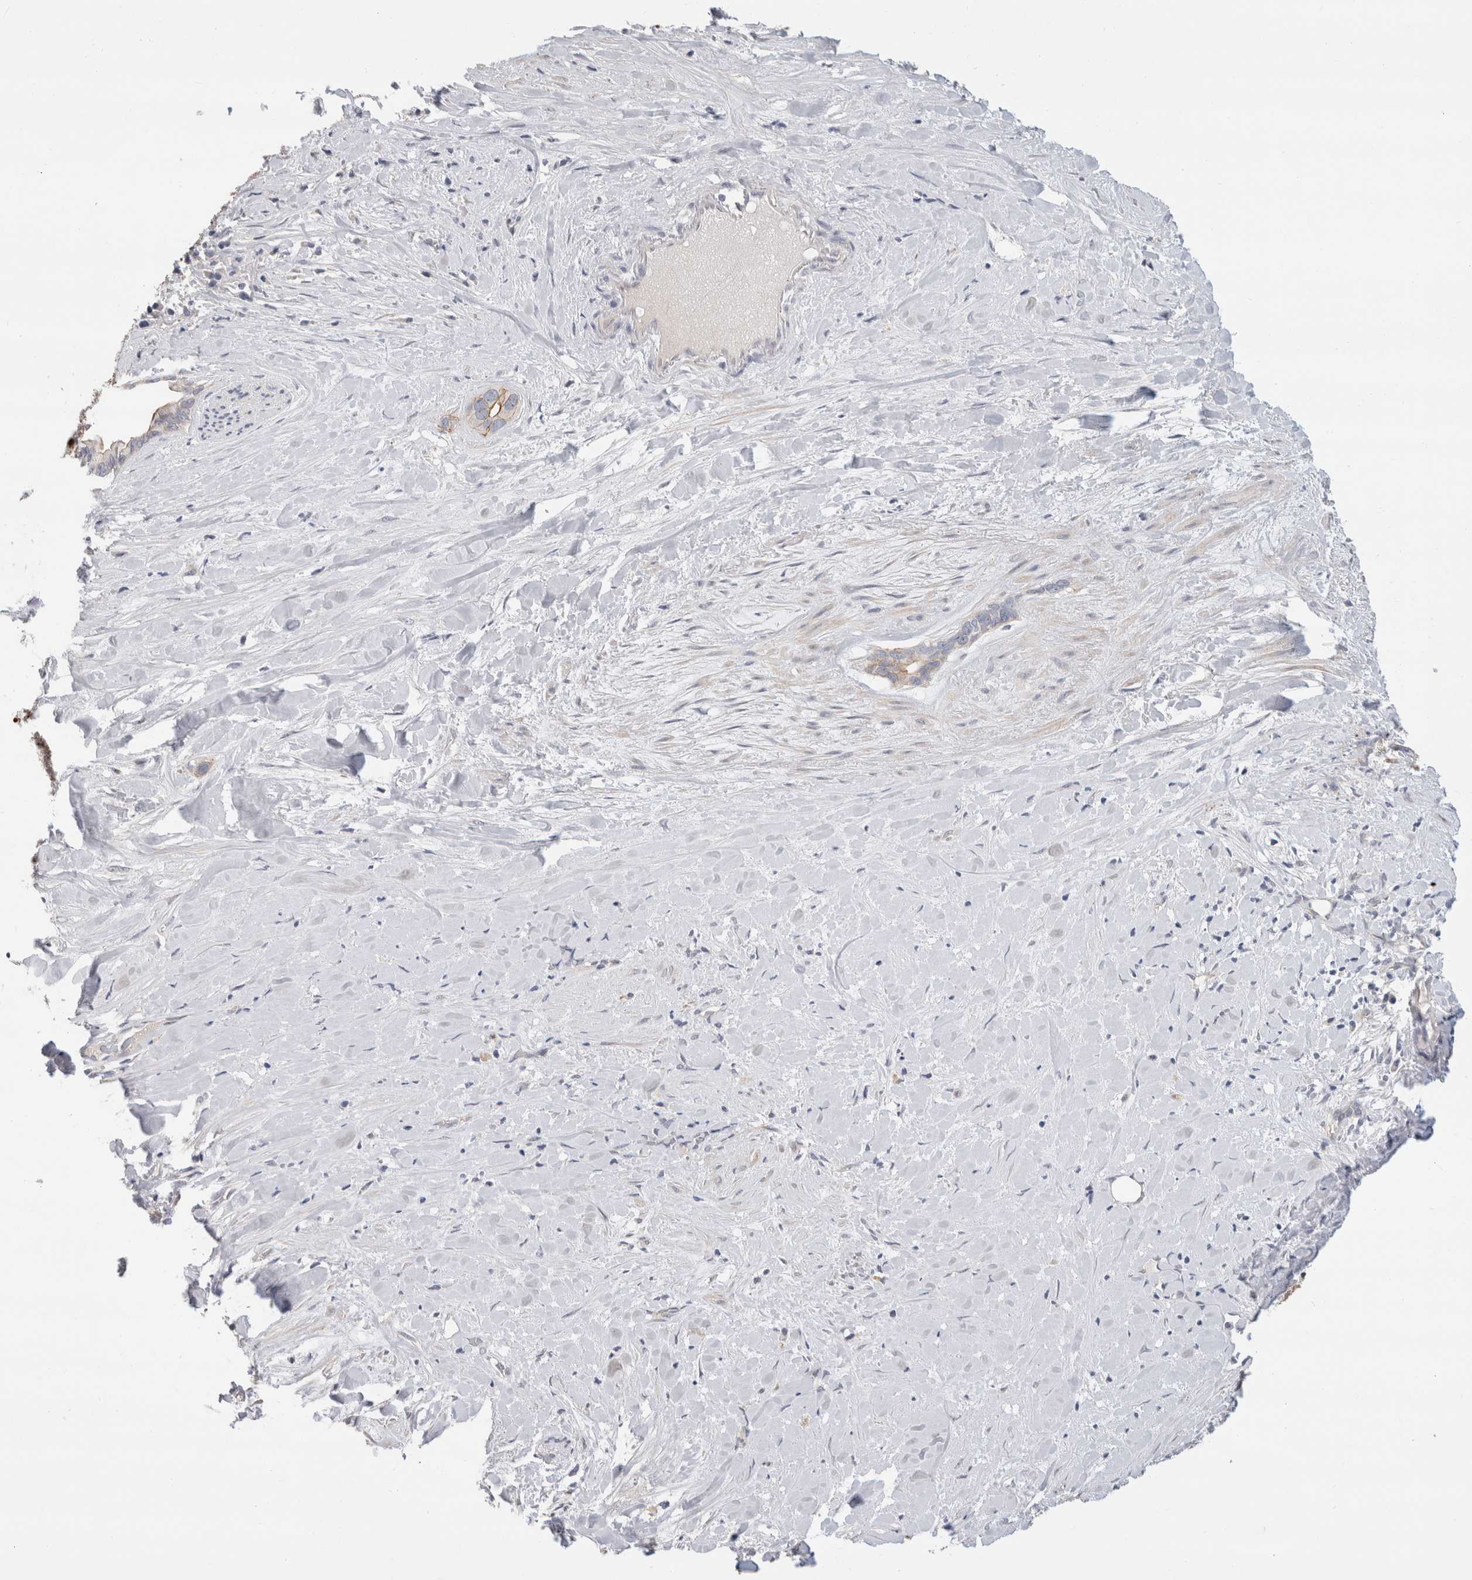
{"staining": {"intensity": "moderate", "quantity": "<25%", "location": "cytoplasmic/membranous"}, "tissue": "liver cancer", "cell_type": "Tumor cells", "image_type": "cancer", "snomed": [{"axis": "morphology", "description": "Cholangiocarcinoma"}, {"axis": "topography", "description": "Liver"}], "caption": "Immunohistochemical staining of human cholangiocarcinoma (liver) demonstrates low levels of moderate cytoplasmic/membranous staining in approximately <25% of tumor cells.", "gene": "AFP", "patient": {"sex": "female", "age": 65}}